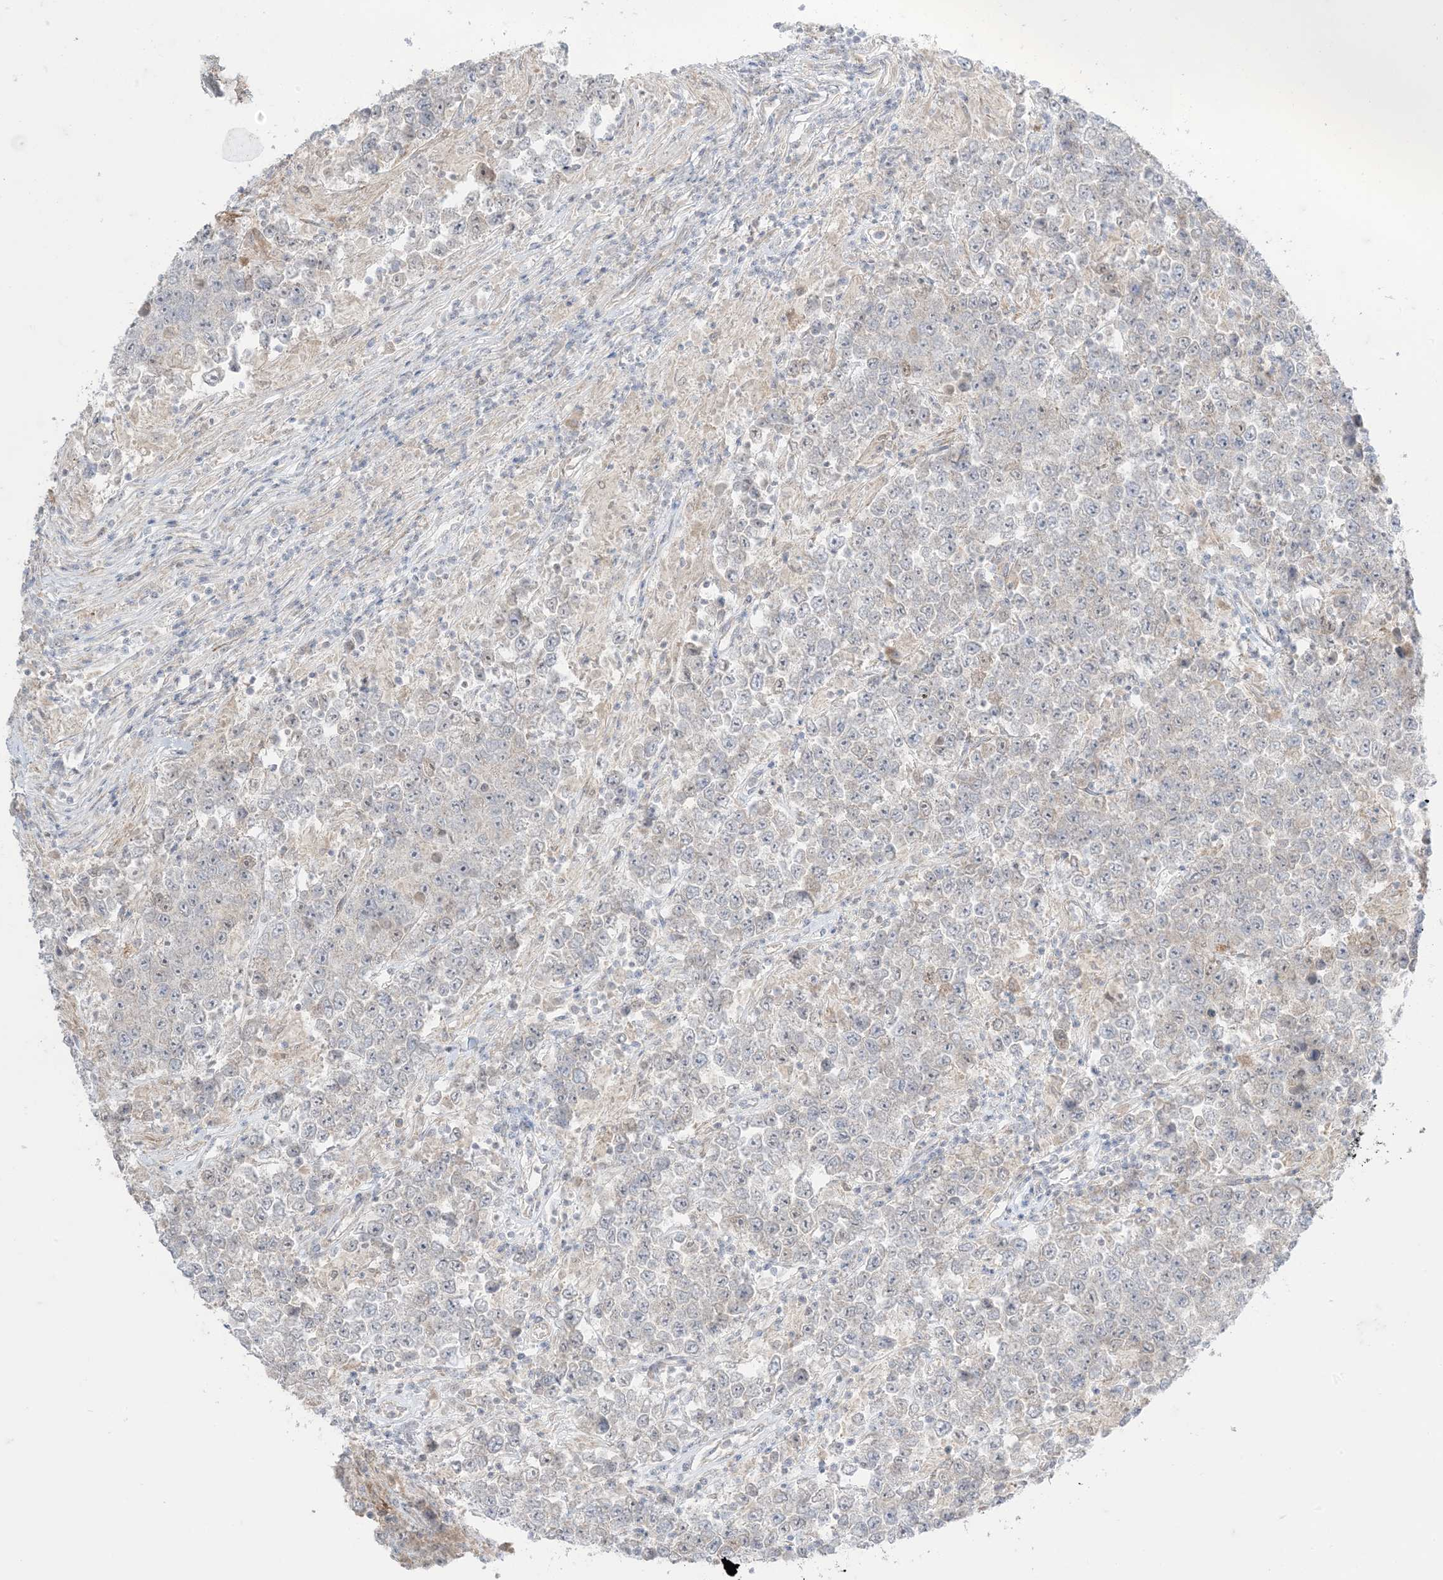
{"staining": {"intensity": "negative", "quantity": "none", "location": "none"}, "tissue": "testis cancer", "cell_type": "Tumor cells", "image_type": "cancer", "snomed": [{"axis": "morphology", "description": "Normal tissue, NOS"}, {"axis": "morphology", "description": "Urothelial carcinoma, High grade"}, {"axis": "morphology", "description": "Seminoma, NOS"}, {"axis": "morphology", "description": "Carcinoma, Embryonal, NOS"}, {"axis": "topography", "description": "Urinary bladder"}, {"axis": "topography", "description": "Testis"}], "caption": "The IHC micrograph has no significant staining in tumor cells of testis cancer (seminoma) tissue. (DAB (3,3'-diaminobenzidine) immunohistochemistry with hematoxylin counter stain).", "gene": "ODC1", "patient": {"sex": "male", "age": 41}}